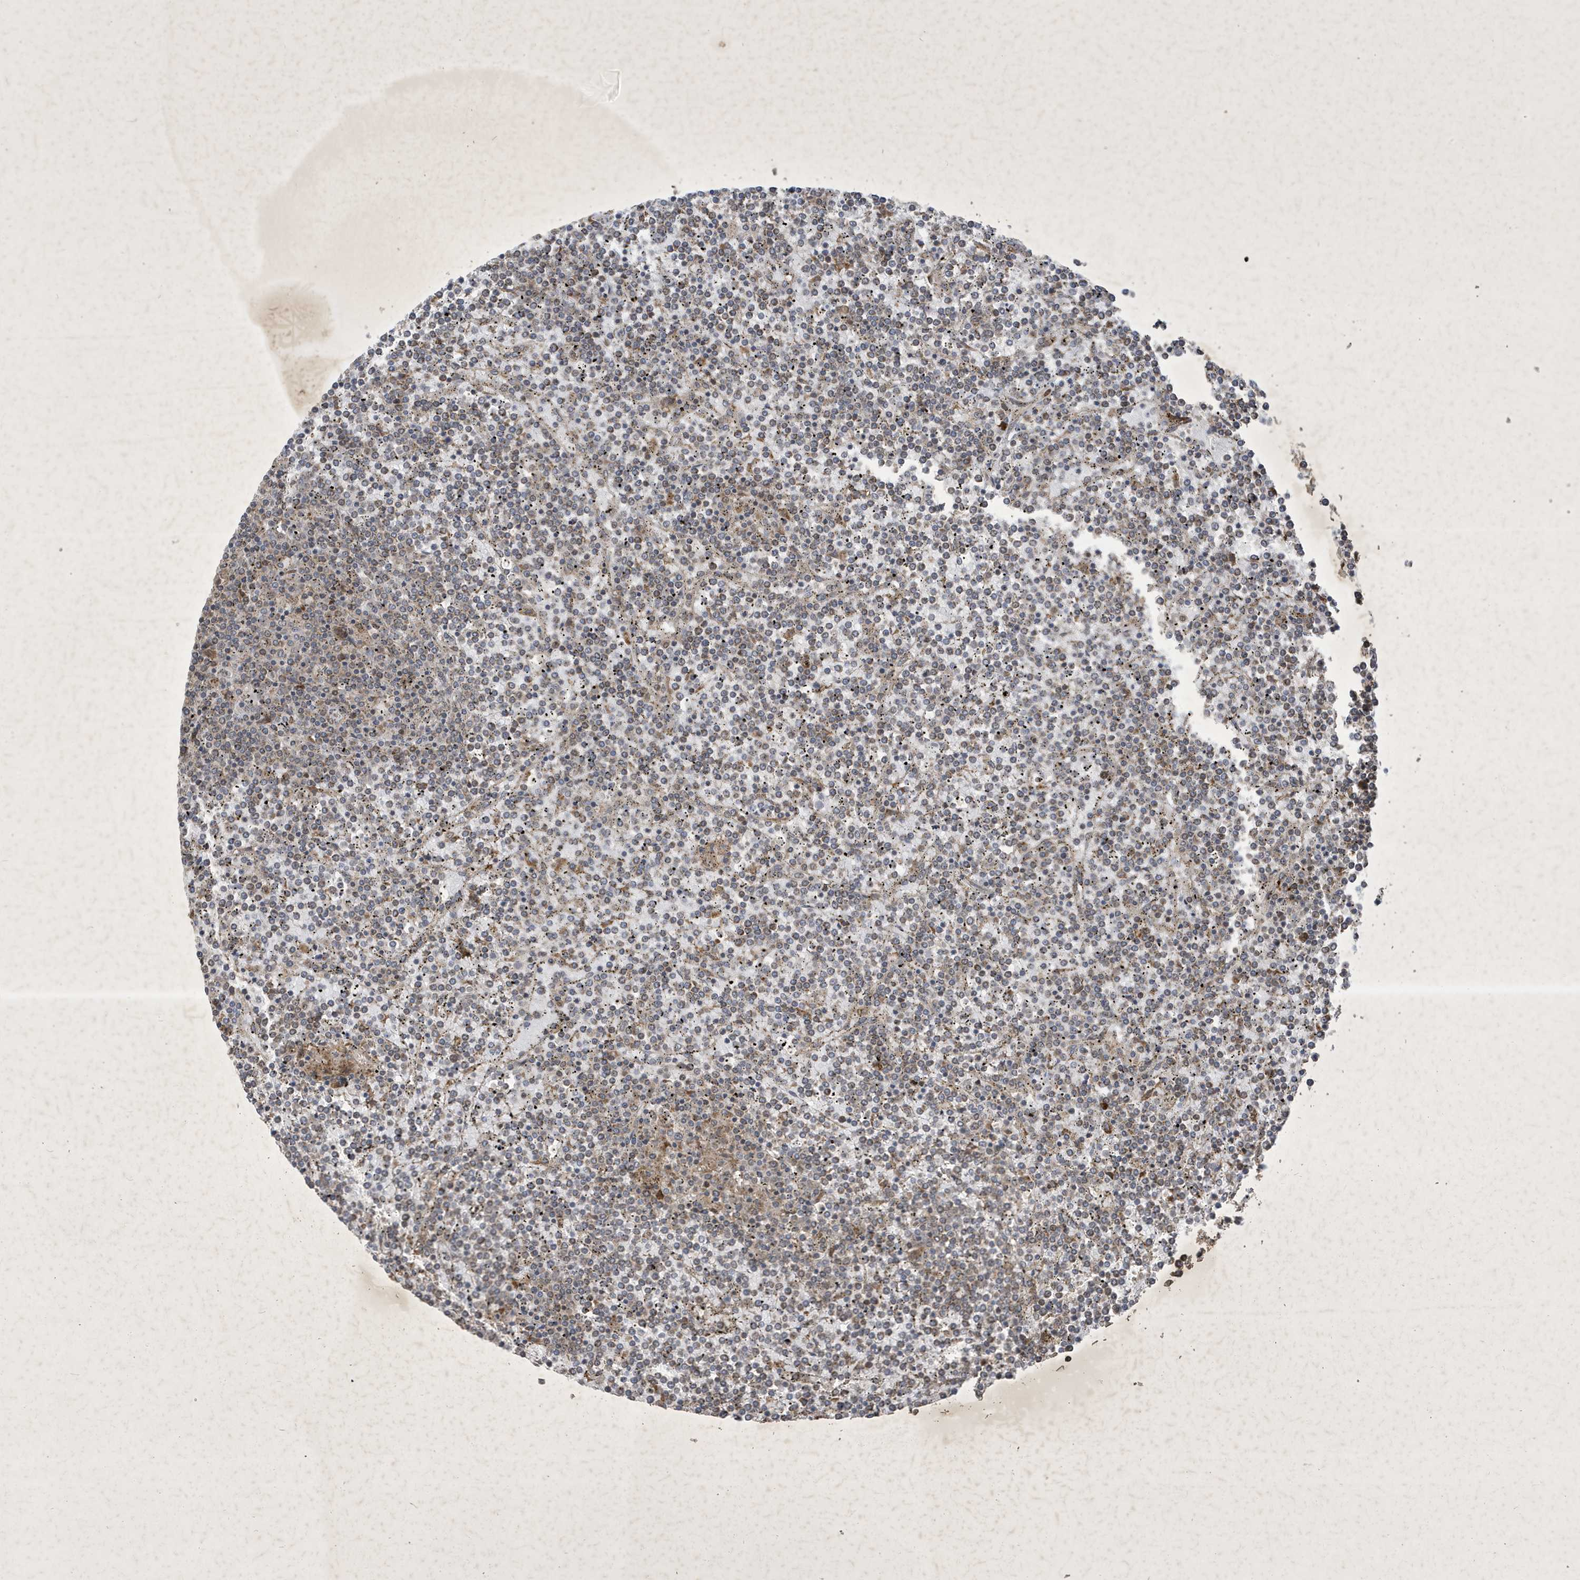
{"staining": {"intensity": "weak", "quantity": "25%-75%", "location": "cytoplasmic/membranous"}, "tissue": "lymphoma", "cell_type": "Tumor cells", "image_type": "cancer", "snomed": [{"axis": "morphology", "description": "Malignant lymphoma, non-Hodgkin's type, Low grade"}, {"axis": "topography", "description": "Spleen"}], "caption": "Malignant lymphoma, non-Hodgkin's type (low-grade) stained with a protein marker reveals weak staining in tumor cells.", "gene": "STX10", "patient": {"sex": "female", "age": 19}}